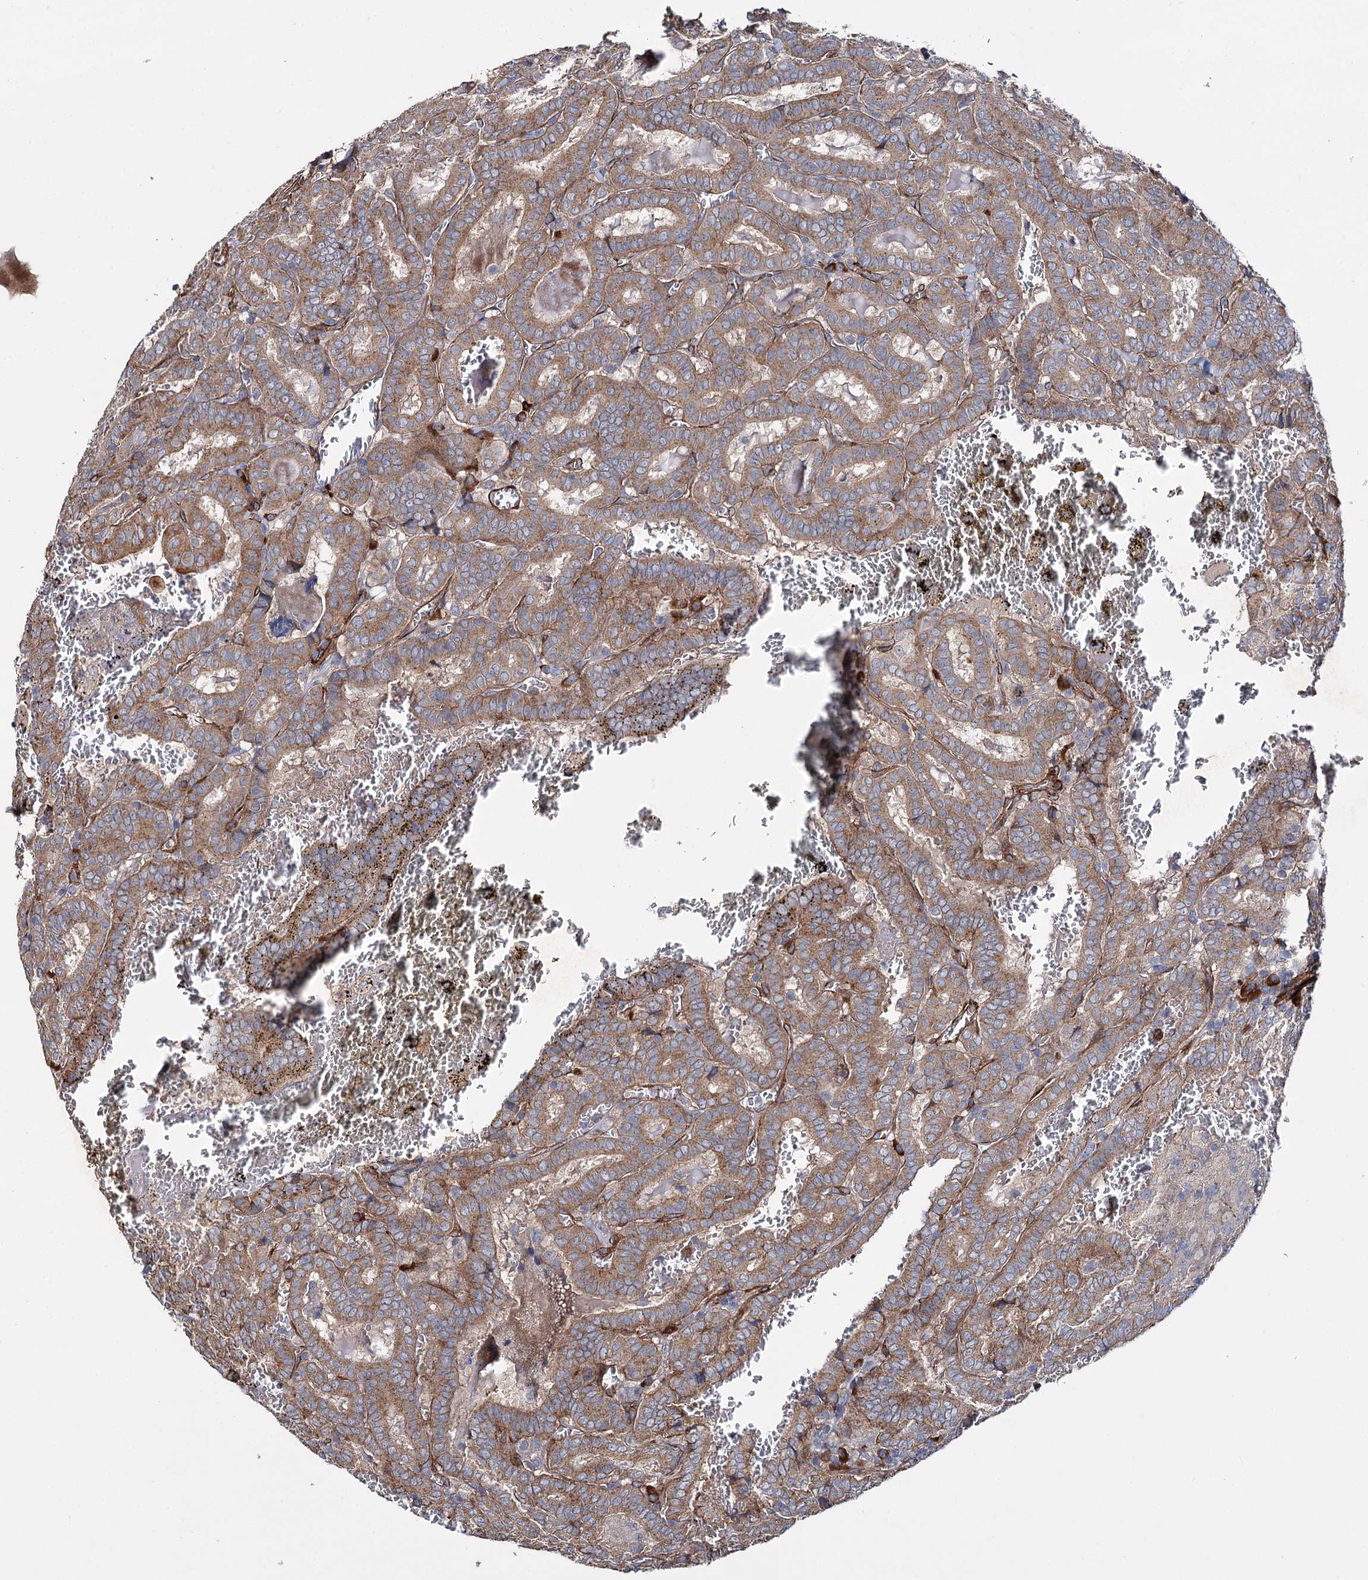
{"staining": {"intensity": "moderate", "quantity": ">75%", "location": "cytoplasmic/membranous"}, "tissue": "thyroid cancer", "cell_type": "Tumor cells", "image_type": "cancer", "snomed": [{"axis": "morphology", "description": "Papillary adenocarcinoma, NOS"}, {"axis": "topography", "description": "Thyroid gland"}], "caption": "High-power microscopy captured an IHC micrograph of thyroid cancer, revealing moderate cytoplasmic/membranous expression in approximately >75% of tumor cells. Nuclei are stained in blue.", "gene": "SPATS2", "patient": {"sex": "female", "age": 72}}